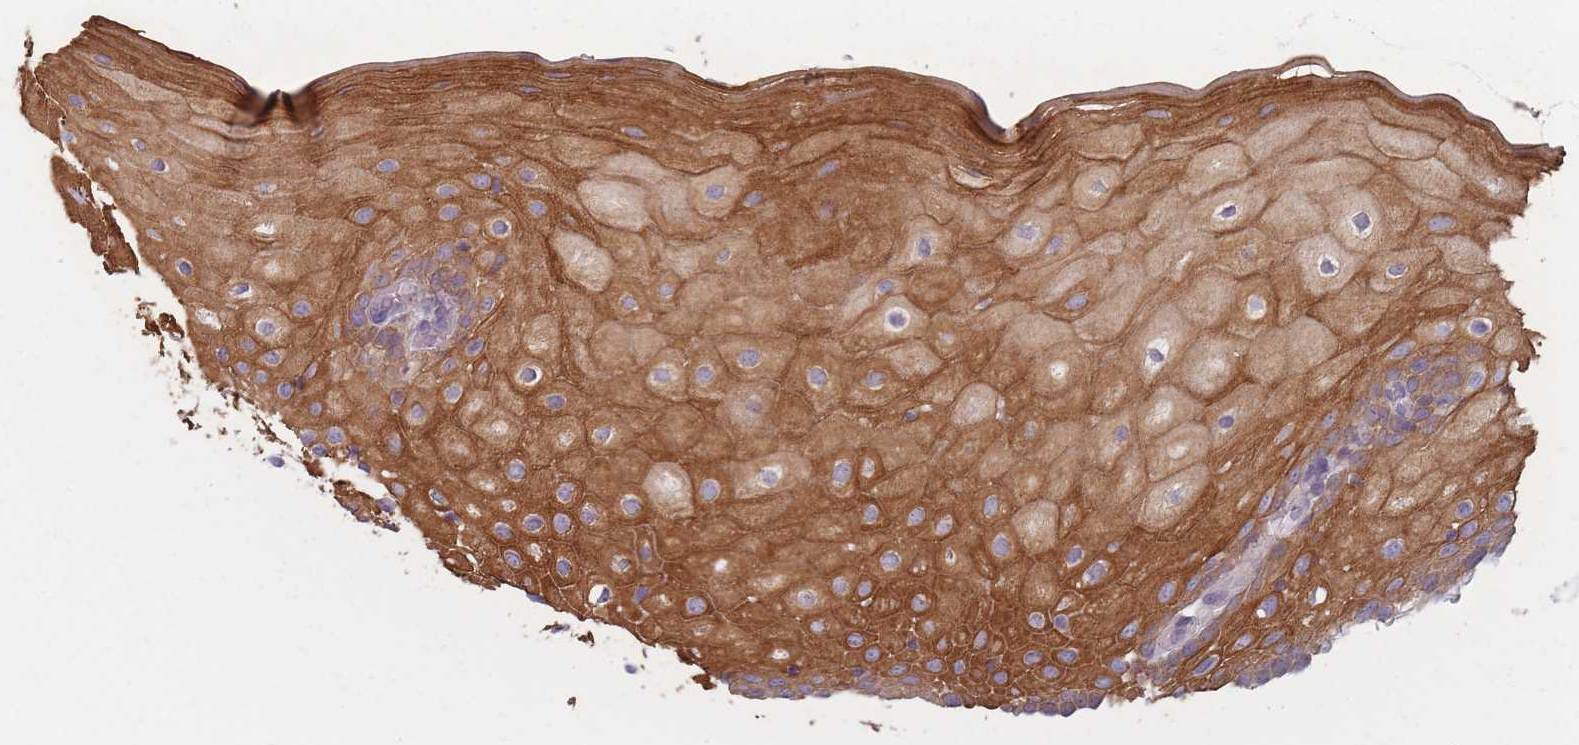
{"staining": {"intensity": "strong", "quantity": ">75%", "location": "cytoplasmic/membranous"}, "tissue": "oral mucosa", "cell_type": "Squamous epithelial cells", "image_type": "normal", "snomed": [{"axis": "morphology", "description": "Normal tissue, NOS"}, {"axis": "topography", "description": "Oral tissue"}], "caption": "Unremarkable oral mucosa was stained to show a protein in brown. There is high levels of strong cytoplasmic/membranous expression in about >75% of squamous epithelial cells.", "gene": "HSBP1L1", "patient": {"sex": "female", "age": 70}}